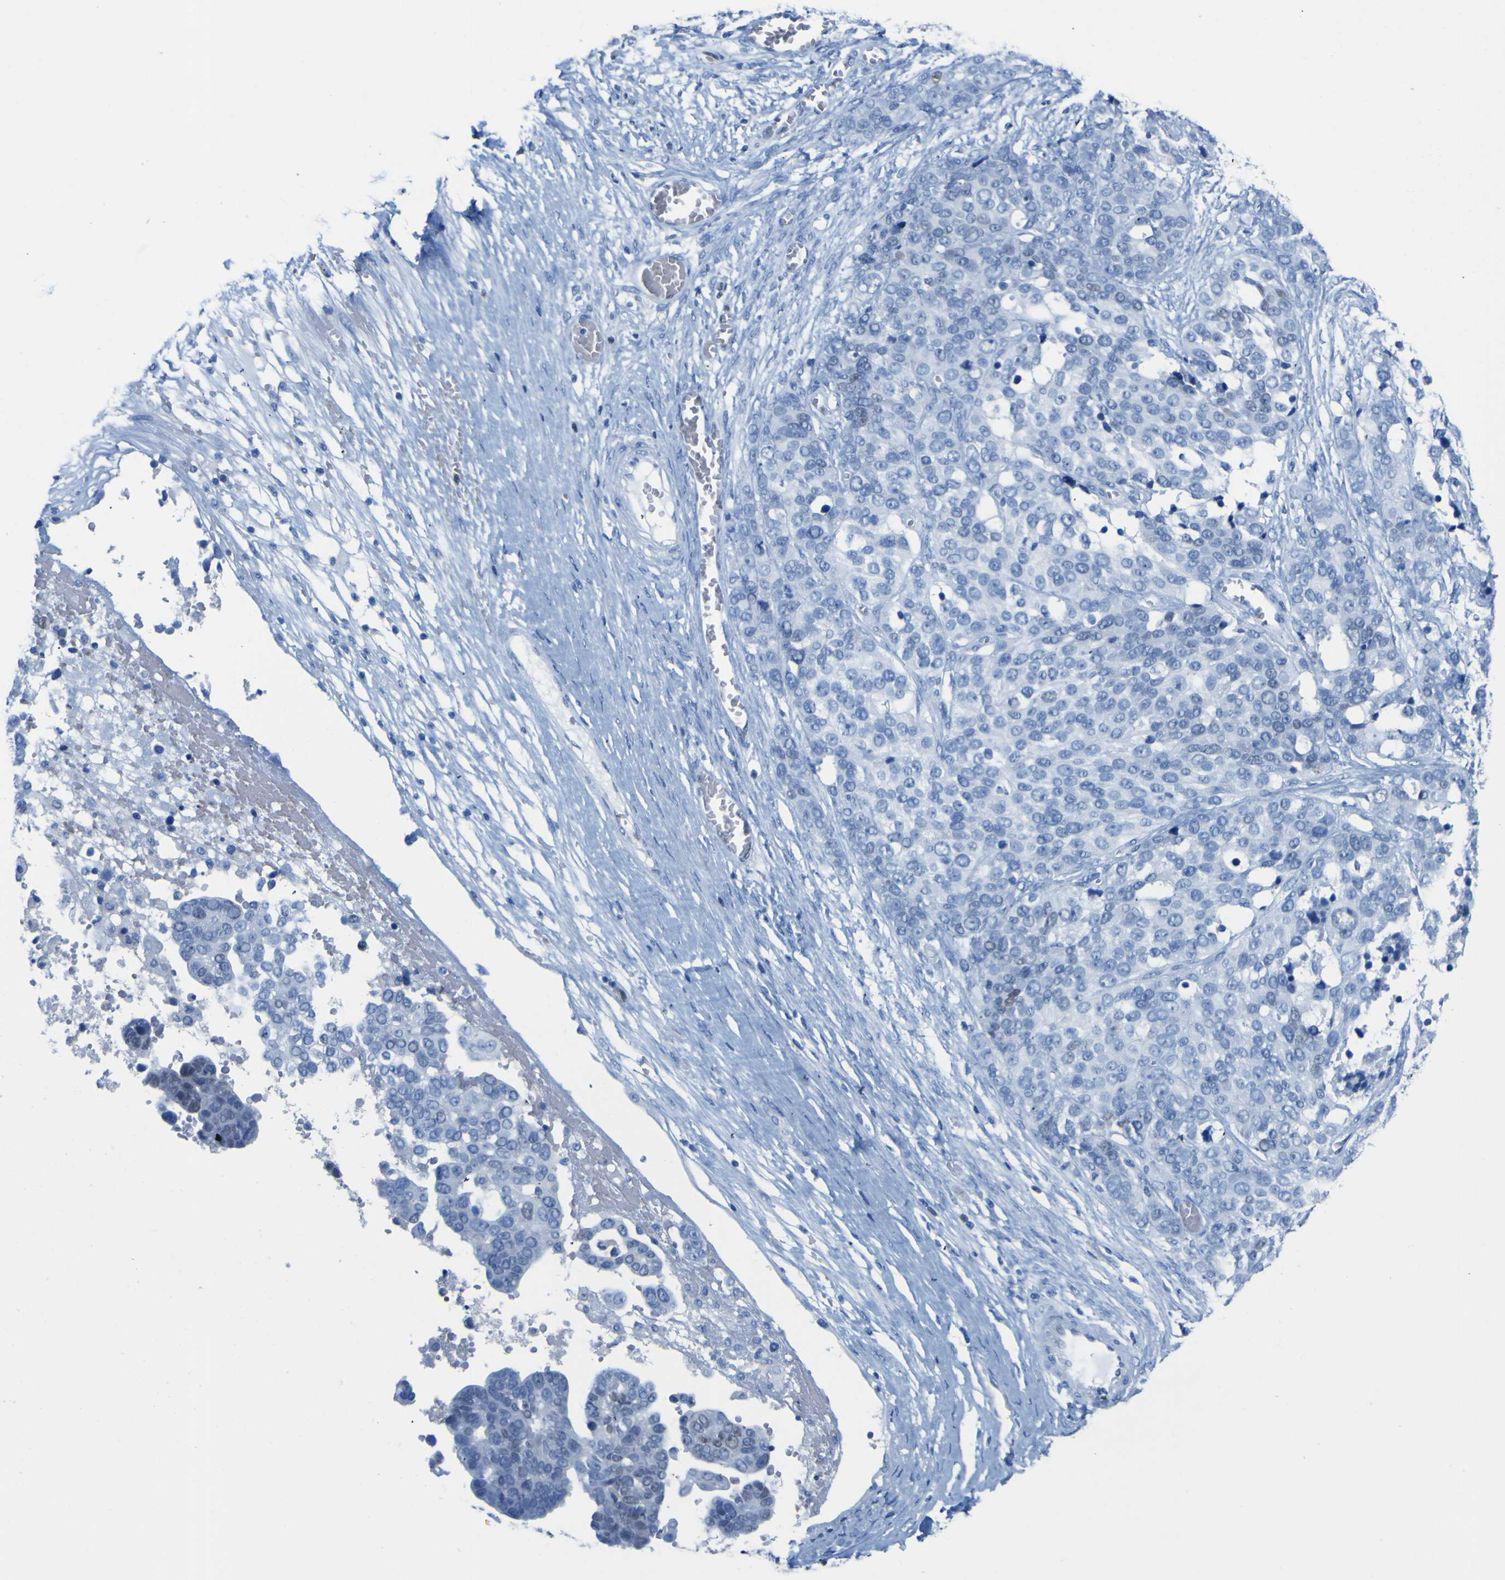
{"staining": {"intensity": "negative", "quantity": "none", "location": "none"}, "tissue": "ovarian cancer", "cell_type": "Tumor cells", "image_type": "cancer", "snomed": [{"axis": "morphology", "description": "Cystadenocarcinoma, serous, NOS"}, {"axis": "topography", "description": "Ovary"}], "caption": "Tumor cells are negative for brown protein staining in ovarian cancer. (Brightfield microscopy of DAB immunohistochemistry at high magnification).", "gene": "DACH1", "patient": {"sex": "female", "age": 44}}